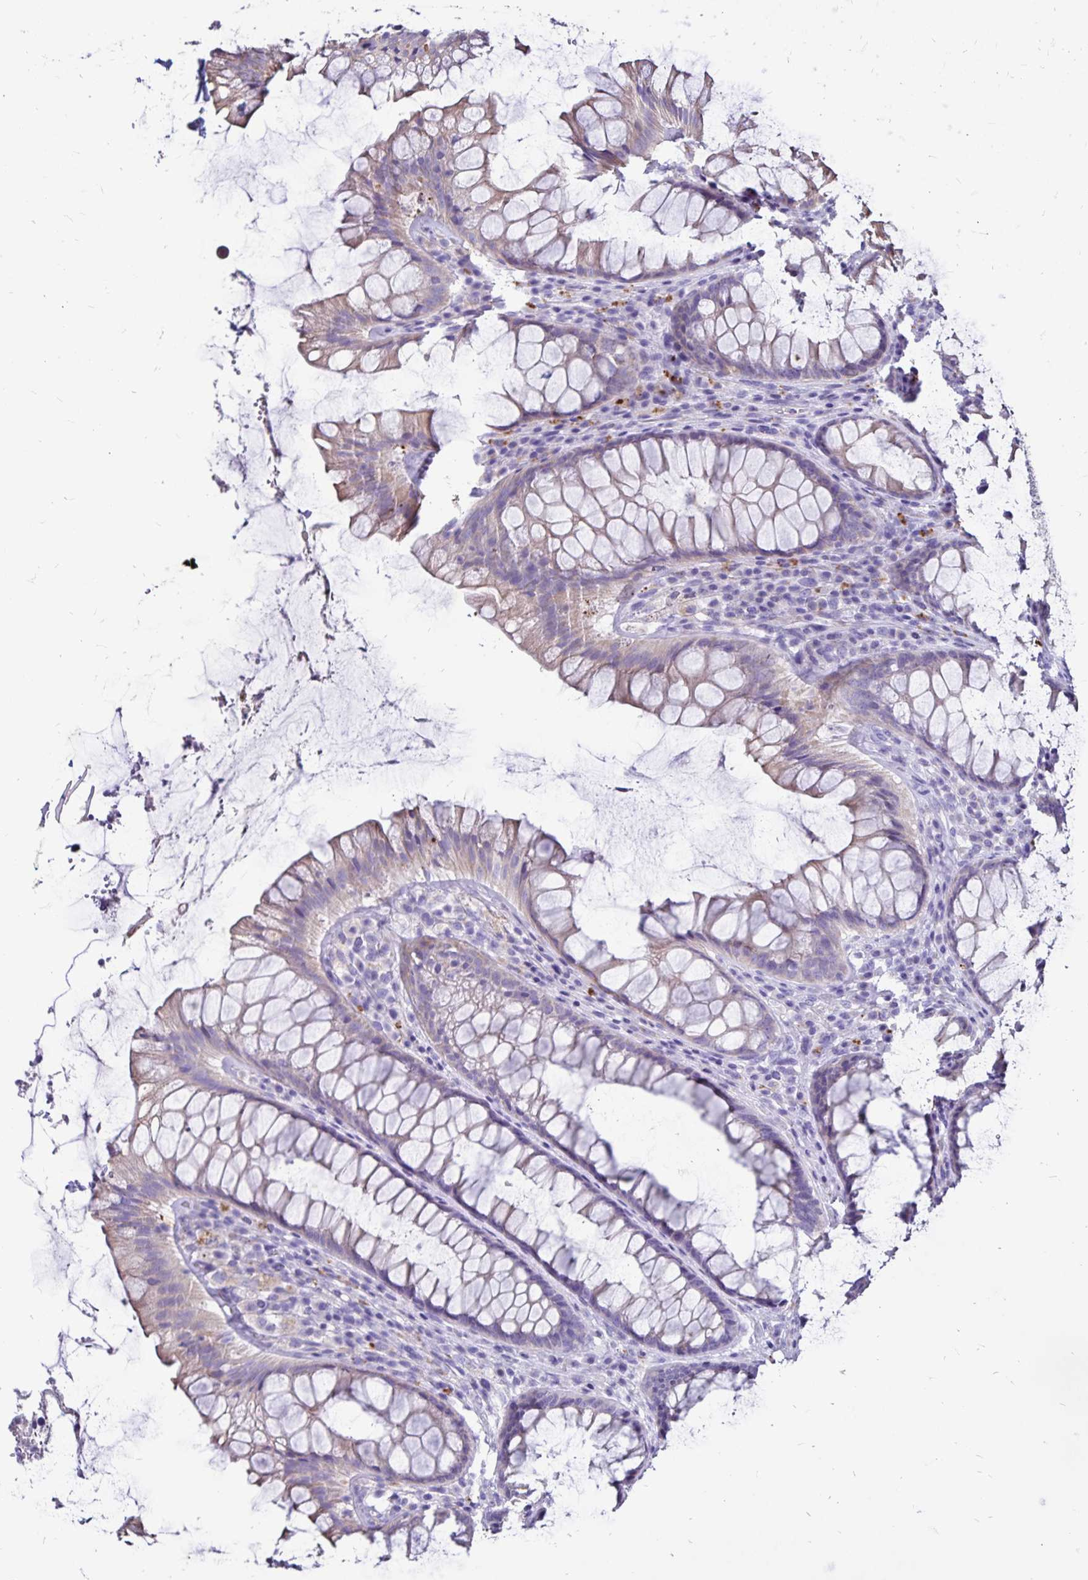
{"staining": {"intensity": "weak", "quantity": "<25%", "location": "cytoplasmic/membranous"}, "tissue": "rectum", "cell_type": "Glandular cells", "image_type": "normal", "snomed": [{"axis": "morphology", "description": "Normal tissue, NOS"}, {"axis": "topography", "description": "Rectum"}], "caption": "This histopathology image is of benign rectum stained with IHC to label a protein in brown with the nuclei are counter-stained blue. There is no staining in glandular cells. (DAB IHC with hematoxylin counter stain).", "gene": "EVPL", "patient": {"sex": "male", "age": 72}}